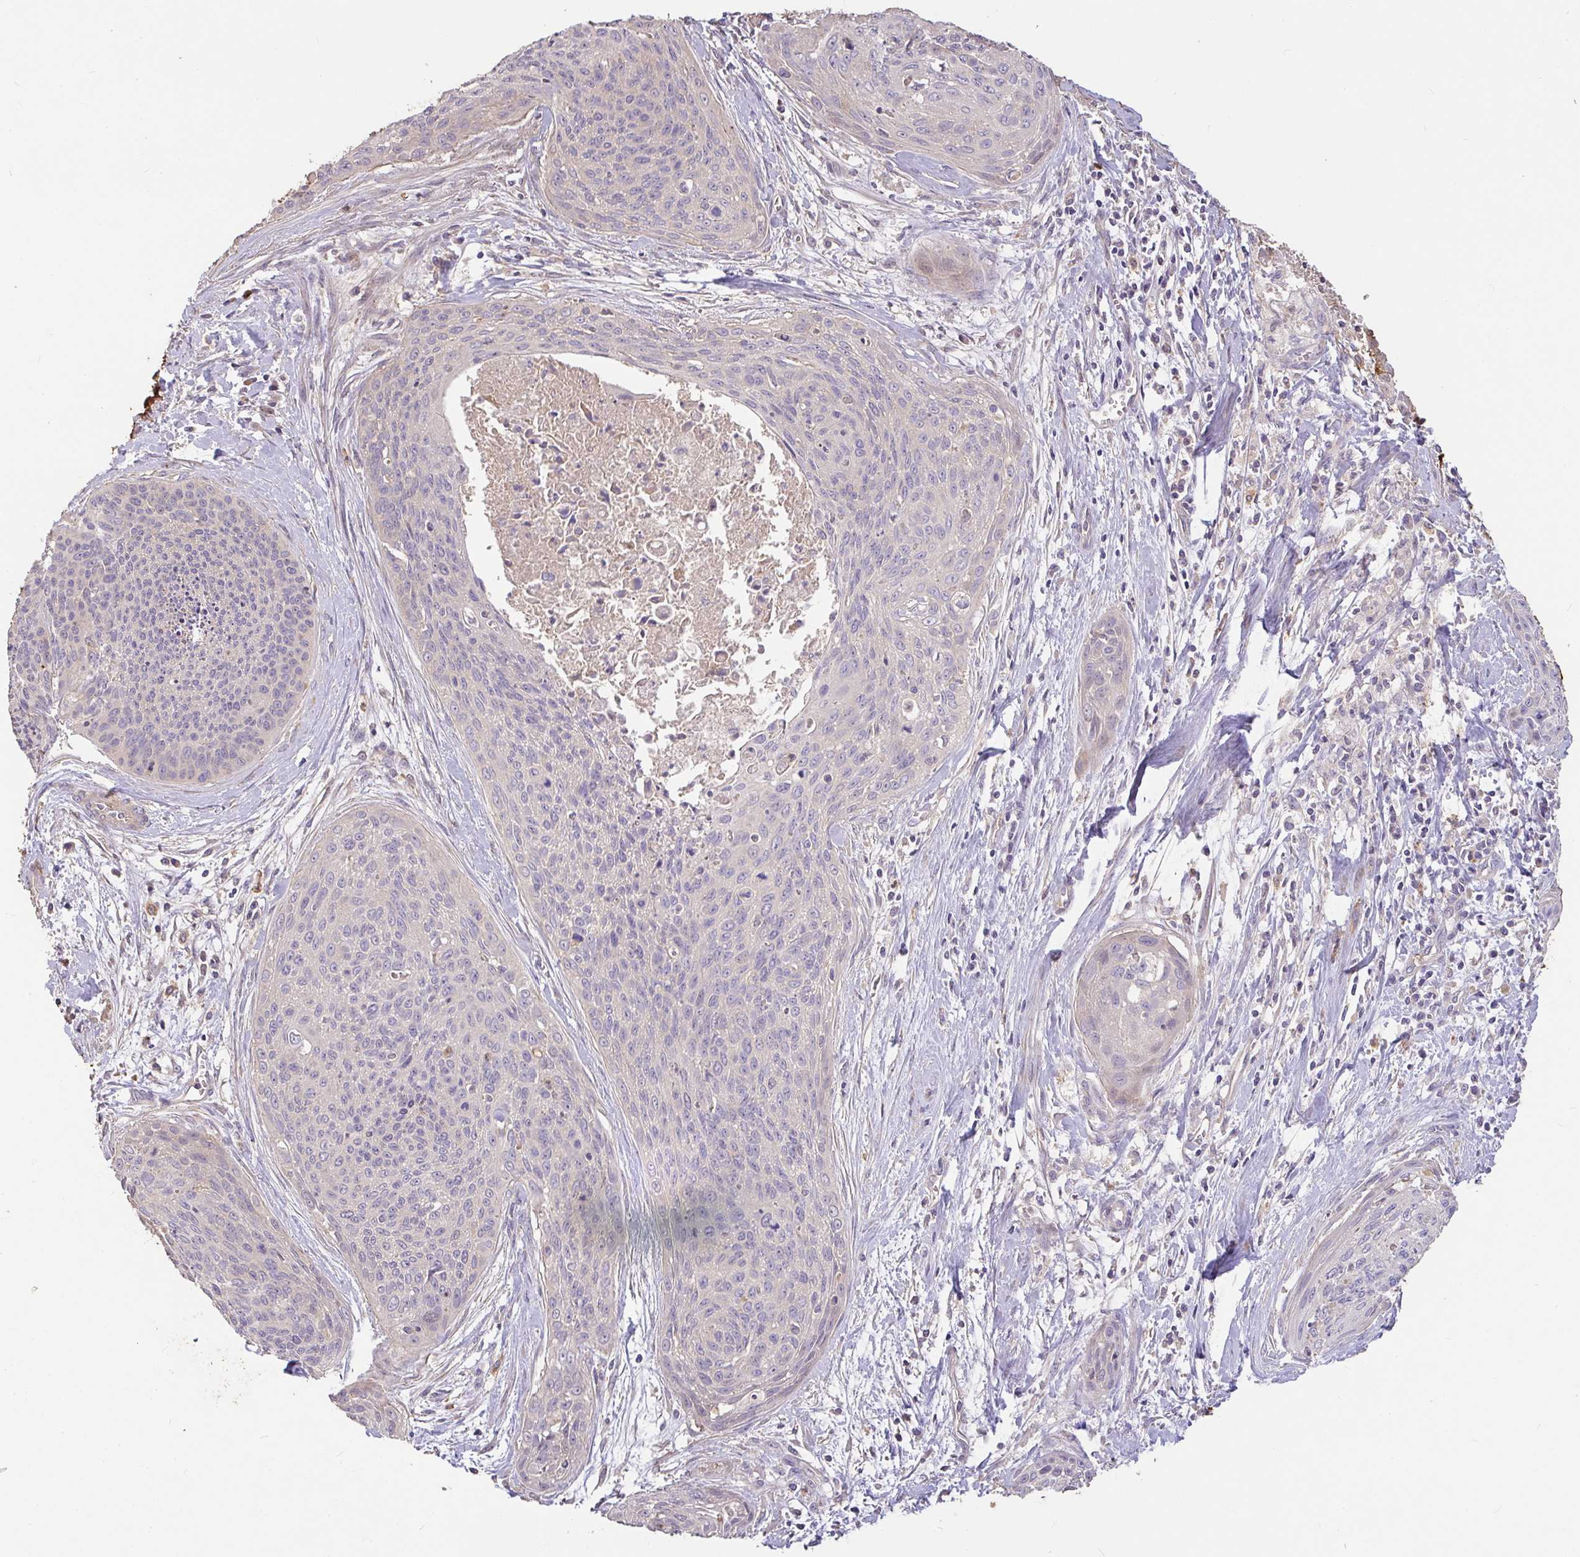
{"staining": {"intensity": "negative", "quantity": "none", "location": "none"}, "tissue": "cervical cancer", "cell_type": "Tumor cells", "image_type": "cancer", "snomed": [{"axis": "morphology", "description": "Squamous cell carcinoma, NOS"}, {"axis": "topography", "description": "Cervix"}], "caption": "There is no significant expression in tumor cells of squamous cell carcinoma (cervical).", "gene": "FCER1A", "patient": {"sex": "female", "age": 55}}